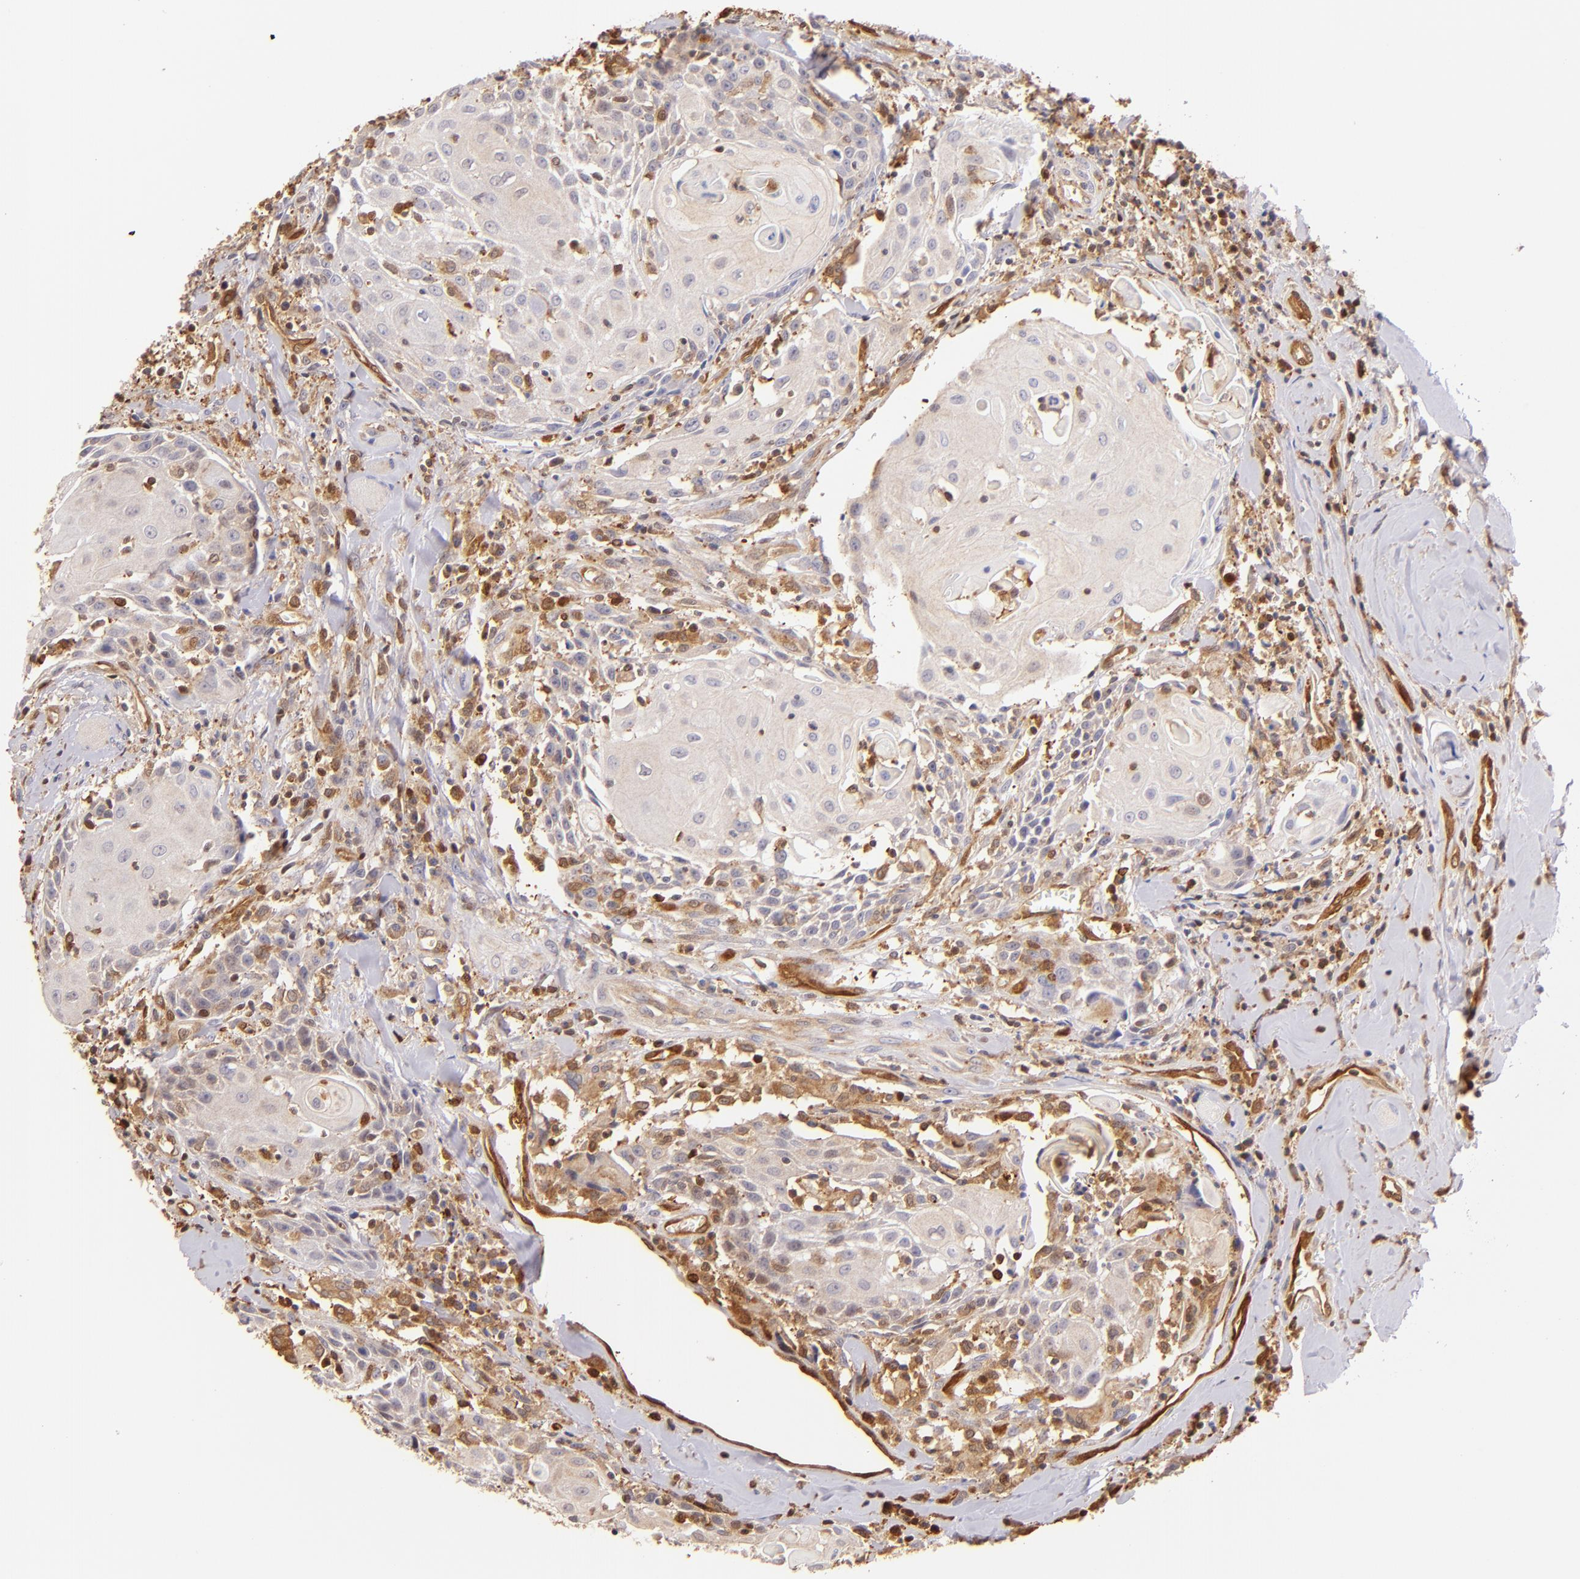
{"staining": {"intensity": "weak", "quantity": "25%-75%", "location": "cytoplasmic/membranous"}, "tissue": "head and neck cancer", "cell_type": "Tumor cells", "image_type": "cancer", "snomed": [{"axis": "morphology", "description": "Squamous cell carcinoma, NOS"}, {"axis": "topography", "description": "Oral tissue"}, {"axis": "topography", "description": "Head-Neck"}], "caption": "Immunohistochemical staining of human head and neck cancer displays low levels of weak cytoplasmic/membranous staining in about 25%-75% of tumor cells.", "gene": "BTK", "patient": {"sex": "female", "age": 82}}